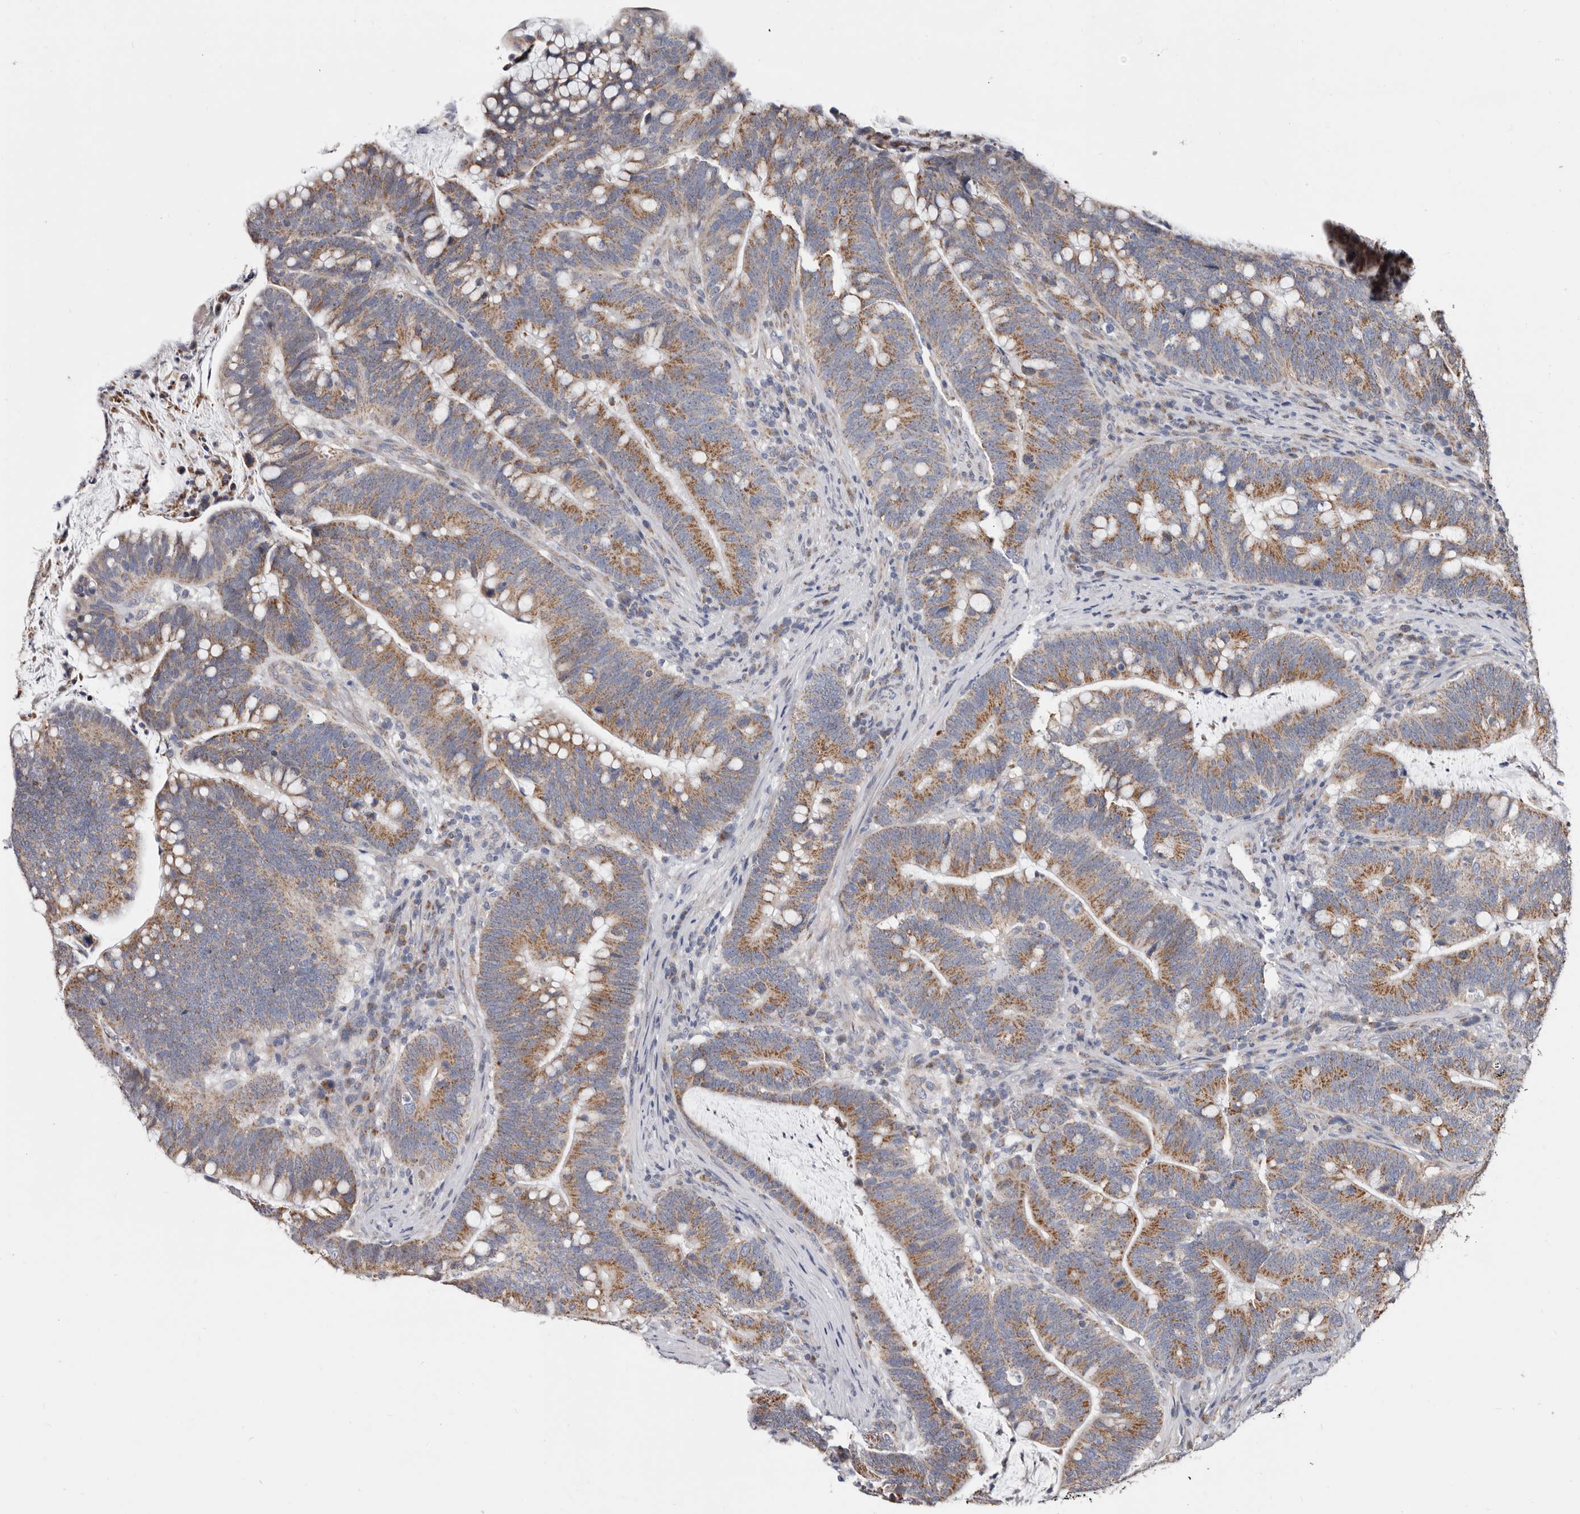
{"staining": {"intensity": "moderate", "quantity": ">75%", "location": "cytoplasmic/membranous"}, "tissue": "colorectal cancer", "cell_type": "Tumor cells", "image_type": "cancer", "snomed": [{"axis": "morphology", "description": "Adenocarcinoma, NOS"}, {"axis": "topography", "description": "Colon"}], "caption": "Immunohistochemistry (DAB) staining of adenocarcinoma (colorectal) reveals moderate cytoplasmic/membranous protein expression in about >75% of tumor cells.", "gene": "MRPL18", "patient": {"sex": "female", "age": 66}}